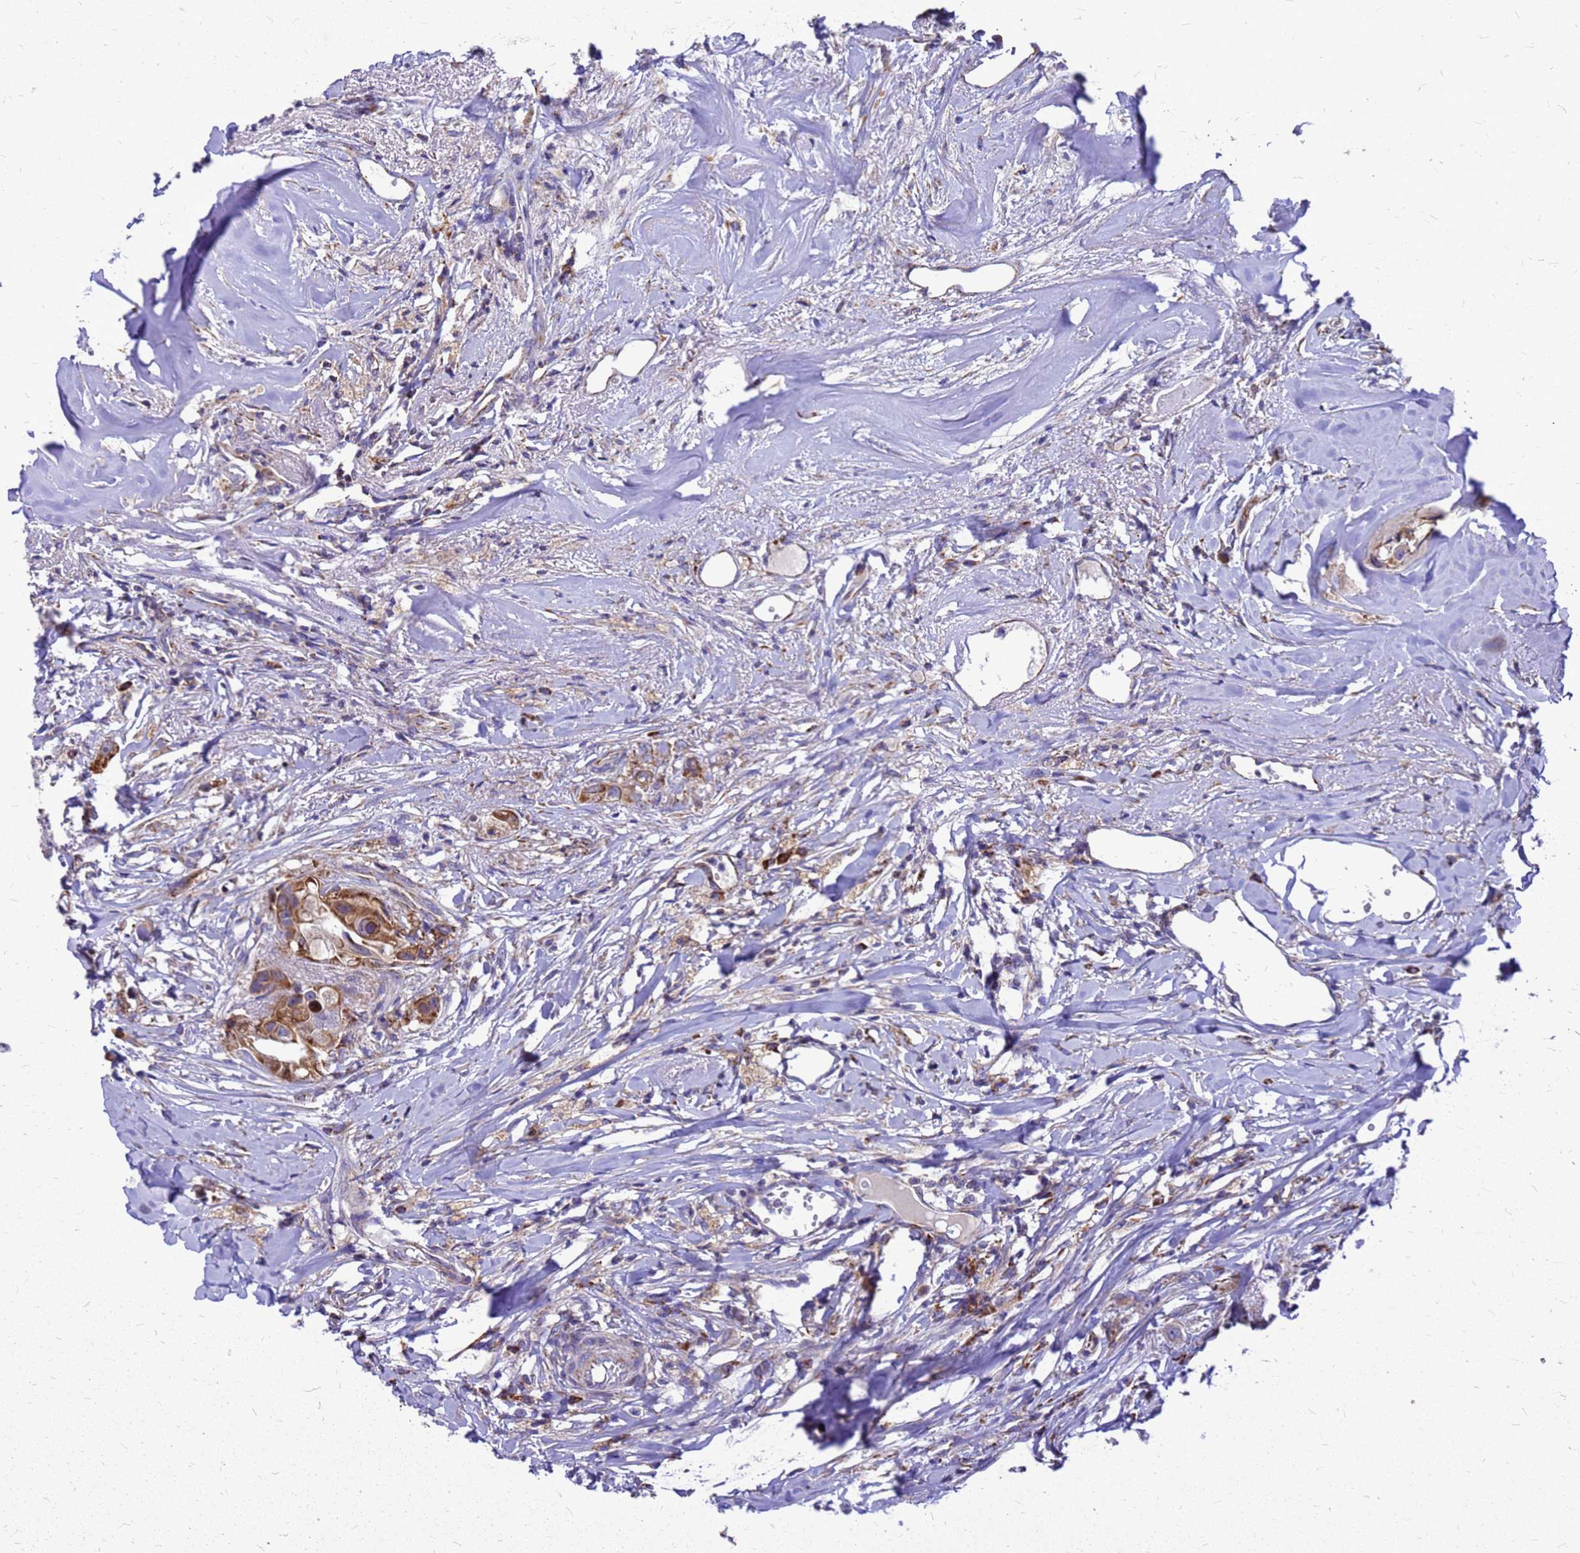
{"staining": {"intensity": "moderate", "quantity": ">75%", "location": "cytoplasmic/membranous"}, "tissue": "head and neck cancer", "cell_type": "Tumor cells", "image_type": "cancer", "snomed": [{"axis": "morphology", "description": "Adenocarcinoma, NOS"}, {"axis": "morphology", "description": "Adenocarcinoma, metastatic, NOS"}, {"axis": "topography", "description": "Head-Neck"}], "caption": "Moderate cytoplasmic/membranous staining for a protein is seen in approximately >75% of tumor cells of head and neck adenocarcinoma using immunohistochemistry.", "gene": "CMC4", "patient": {"sex": "male", "age": 75}}